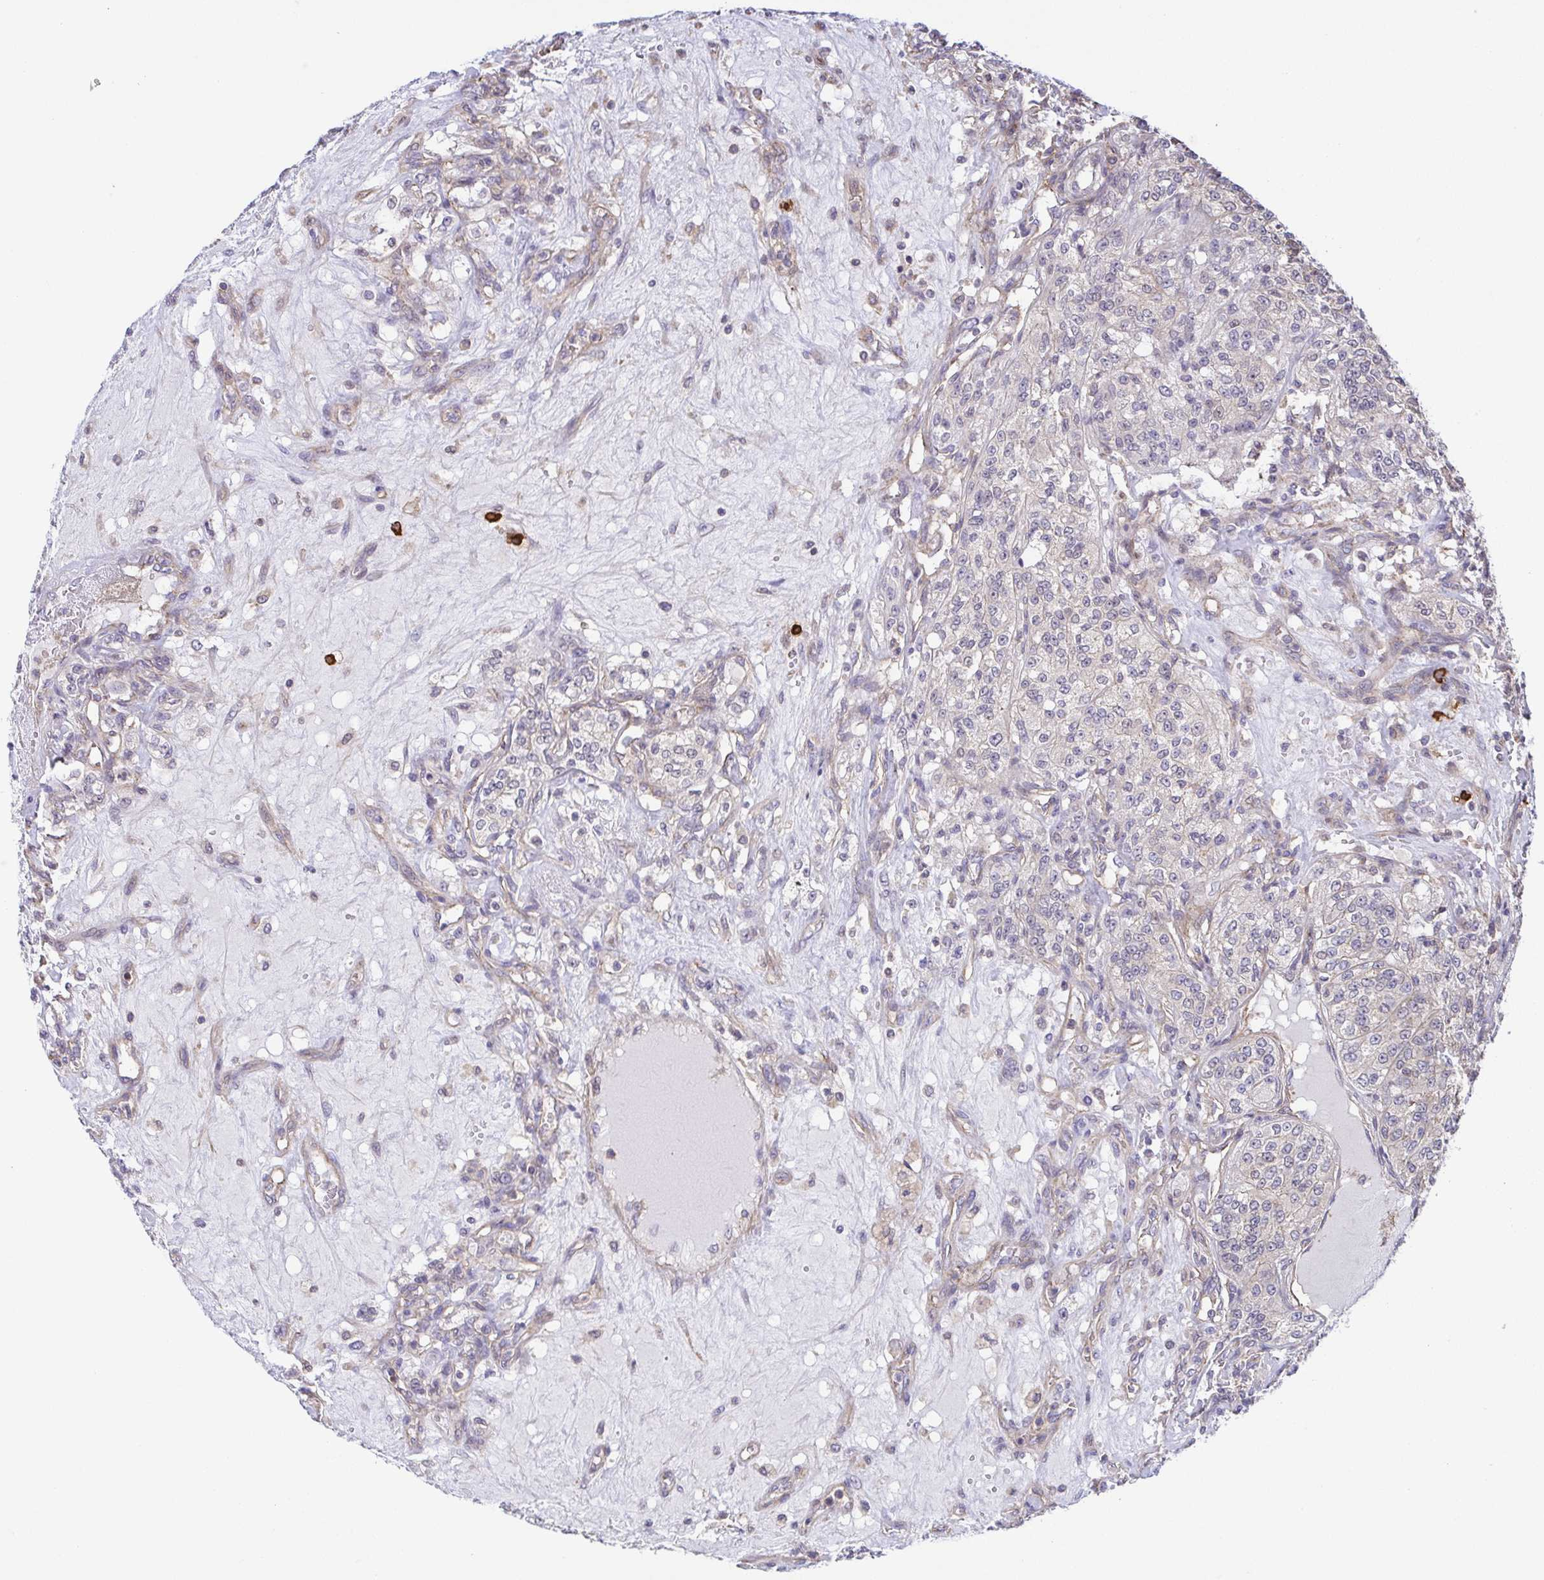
{"staining": {"intensity": "negative", "quantity": "none", "location": "none"}, "tissue": "renal cancer", "cell_type": "Tumor cells", "image_type": "cancer", "snomed": [{"axis": "morphology", "description": "Adenocarcinoma, NOS"}, {"axis": "topography", "description": "Kidney"}], "caption": "Immunohistochemistry of human renal adenocarcinoma reveals no staining in tumor cells.", "gene": "PREPL", "patient": {"sex": "female", "age": 63}}